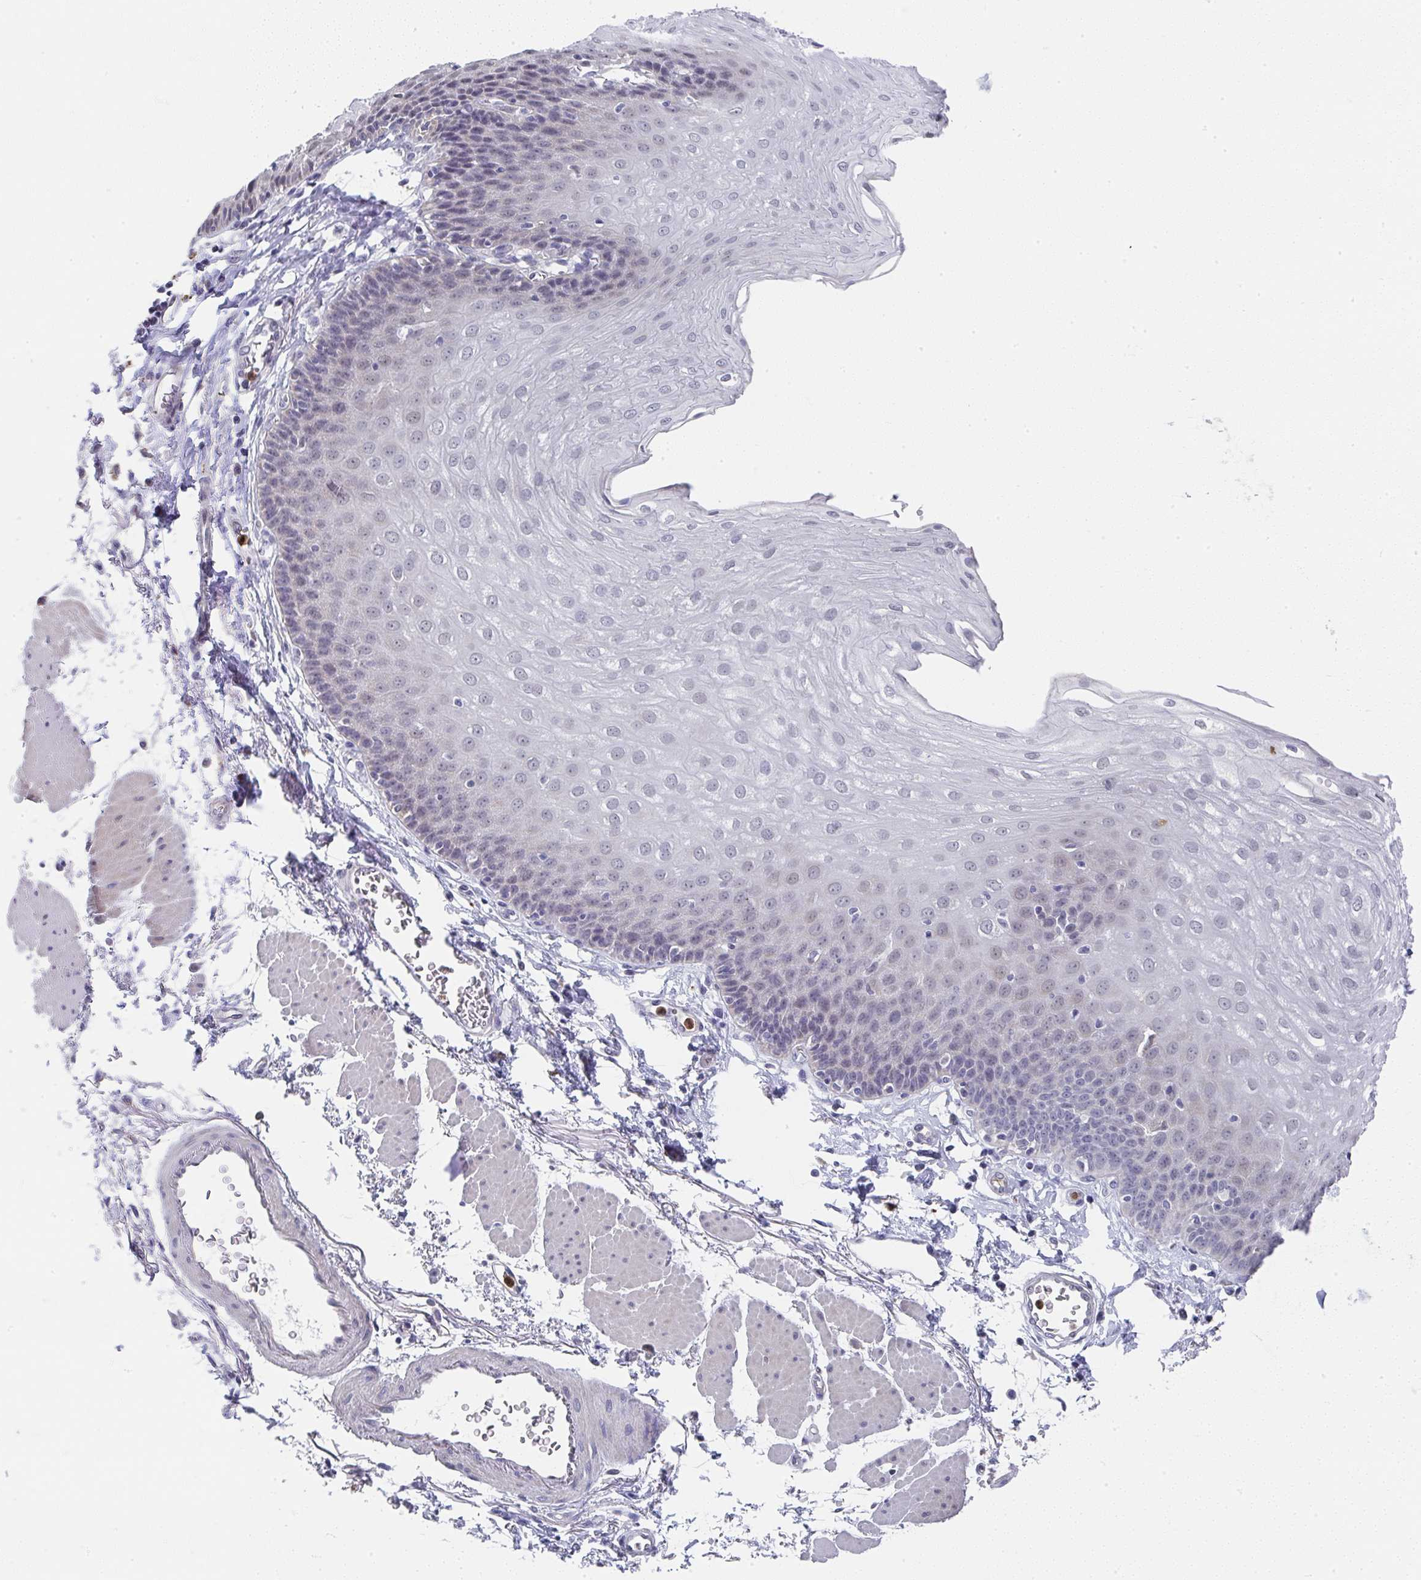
{"staining": {"intensity": "negative", "quantity": "none", "location": "none"}, "tissue": "esophagus", "cell_type": "Squamous epithelial cells", "image_type": "normal", "snomed": [{"axis": "morphology", "description": "Normal tissue, NOS"}, {"axis": "topography", "description": "Esophagus"}], "caption": "This is an immunohistochemistry photomicrograph of normal human esophagus. There is no expression in squamous epithelial cells.", "gene": "NCF1", "patient": {"sex": "female", "age": 81}}